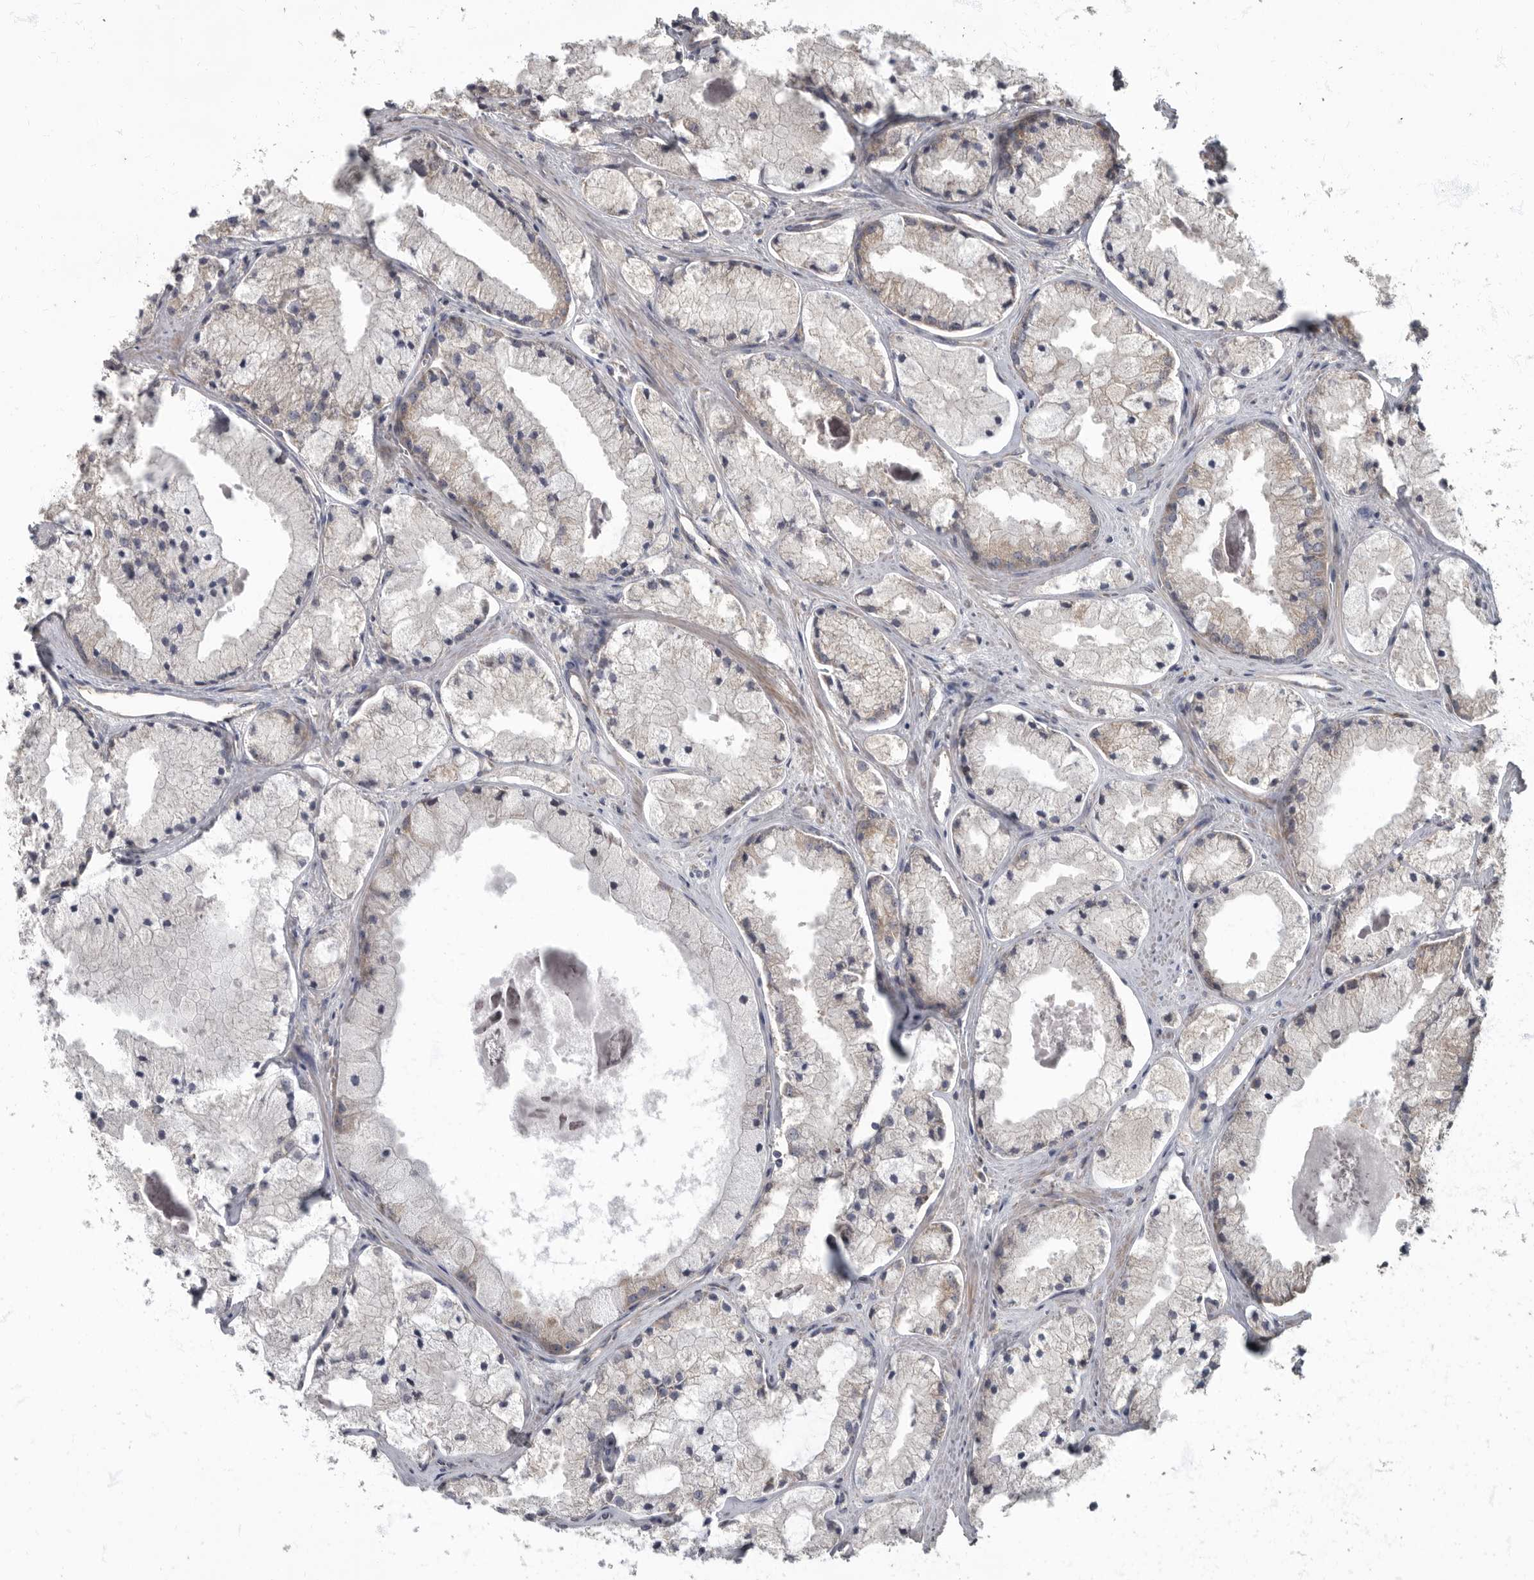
{"staining": {"intensity": "weak", "quantity": "<25%", "location": "cytoplasmic/membranous"}, "tissue": "prostate cancer", "cell_type": "Tumor cells", "image_type": "cancer", "snomed": [{"axis": "morphology", "description": "Adenocarcinoma, High grade"}, {"axis": "topography", "description": "Prostate"}], "caption": "A high-resolution image shows immunohistochemistry staining of high-grade adenocarcinoma (prostate), which demonstrates no significant expression in tumor cells.", "gene": "DAAM1", "patient": {"sex": "male", "age": 50}}